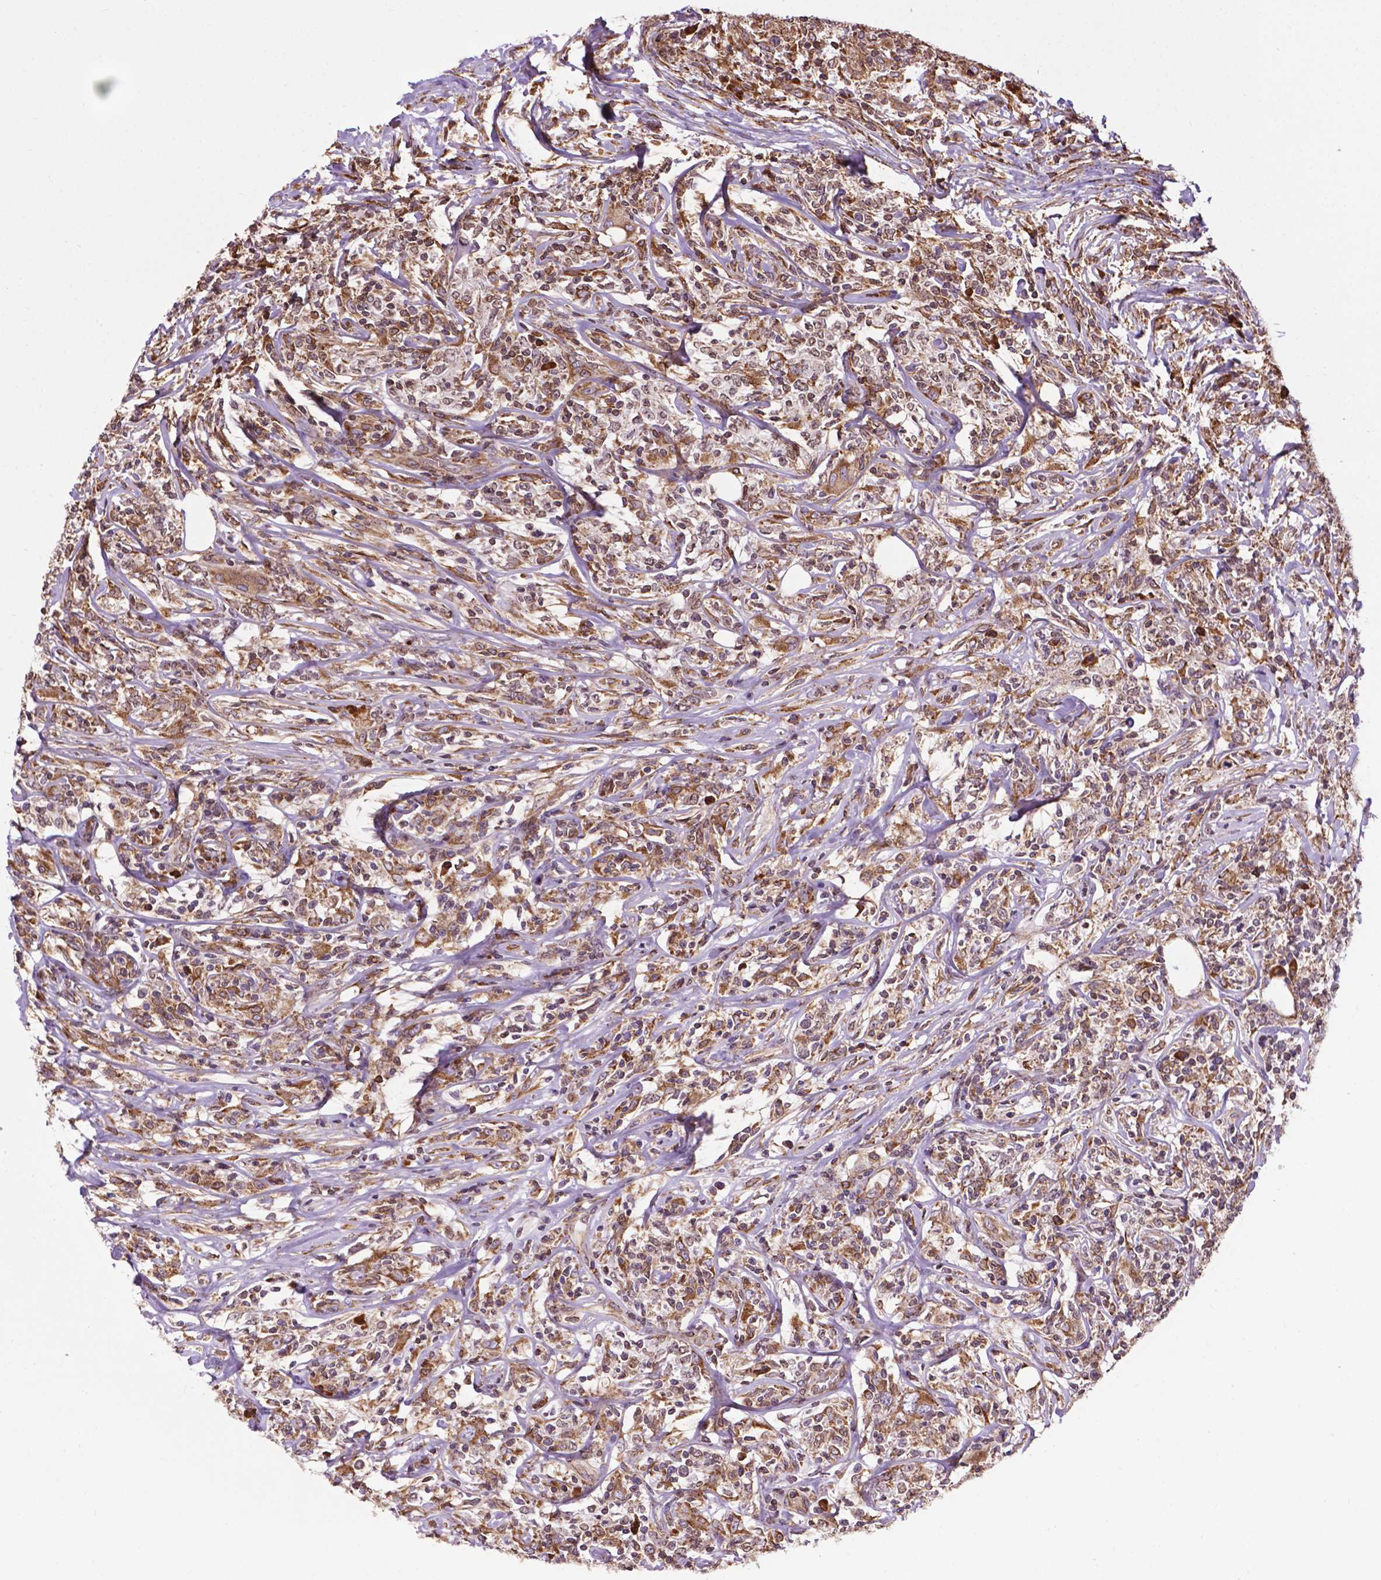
{"staining": {"intensity": "moderate", "quantity": "25%-75%", "location": "cytoplasmic/membranous"}, "tissue": "lymphoma", "cell_type": "Tumor cells", "image_type": "cancer", "snomed": [{"axis": "morphology", "description": "Malignant lymphoma, non-Hodgkin's type, High grade"}, {"axis": "topography", "description": "Lymph node"}], "caption": "This photomicrograph exhibits IHC staining of human lymphoma, with medium moderate cytoplasmic/membranous expression in approximately 25%-75% of tumor cells.", "gene": "GANAB", "patient": {"sex": "female", "age": 84}}